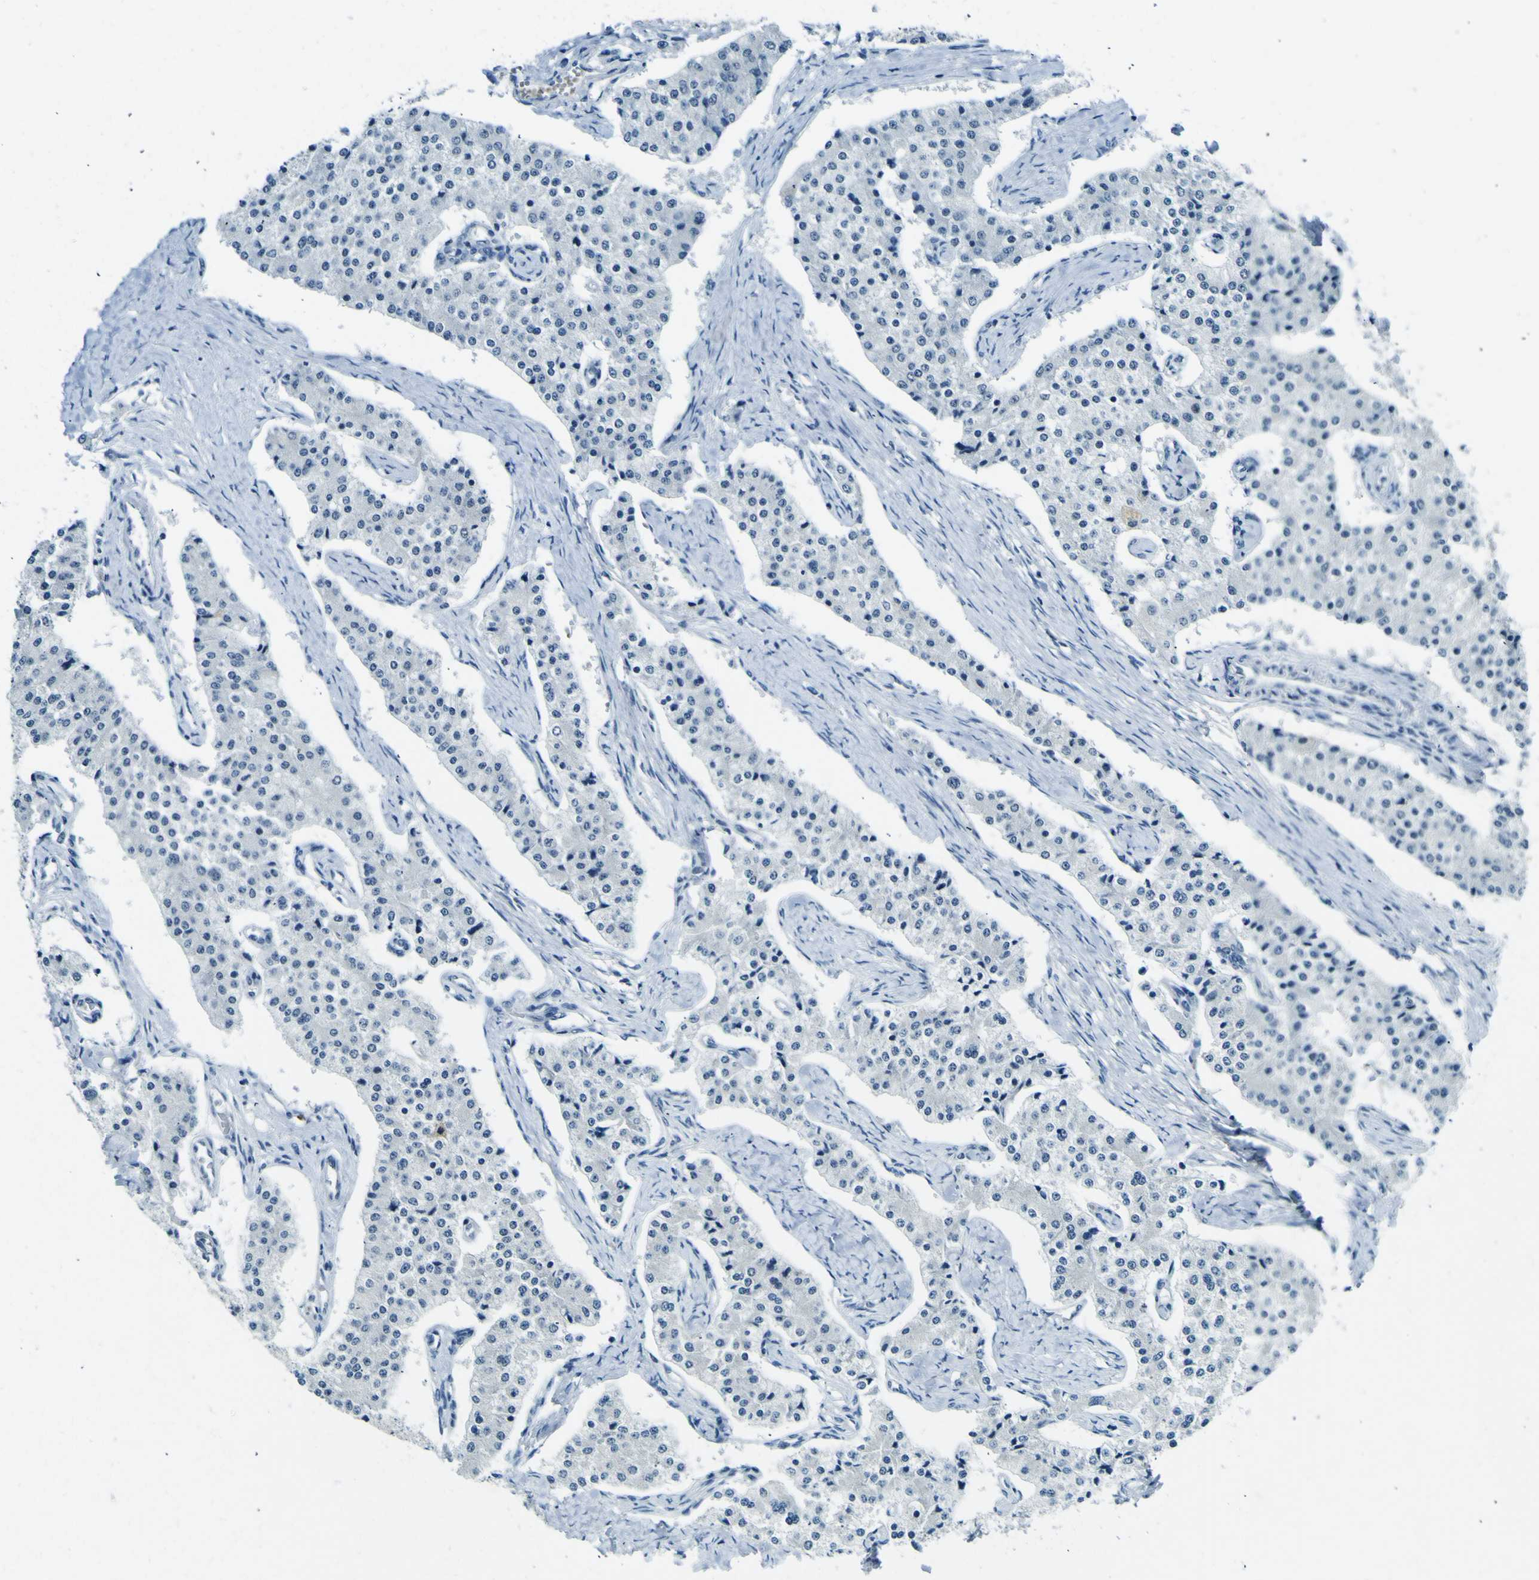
{"staining": {"intensity": "negative", "quantity": "none", "location": "none"}, "tissue": "carcinoid", "cell_type": "Tumor cells", "image_type": "cancer", "snomed": [{"axis": "morphology", "description": "Carcinoid, malignant, NOS"}, {"axis": "topography", "description": "Colon"}], "caption": "A histopathology image of human malignant carcinoid is negative for staining in tumor cells.", "gene": "CEBPG", "patient": {"sex": "female", "age": 52}}